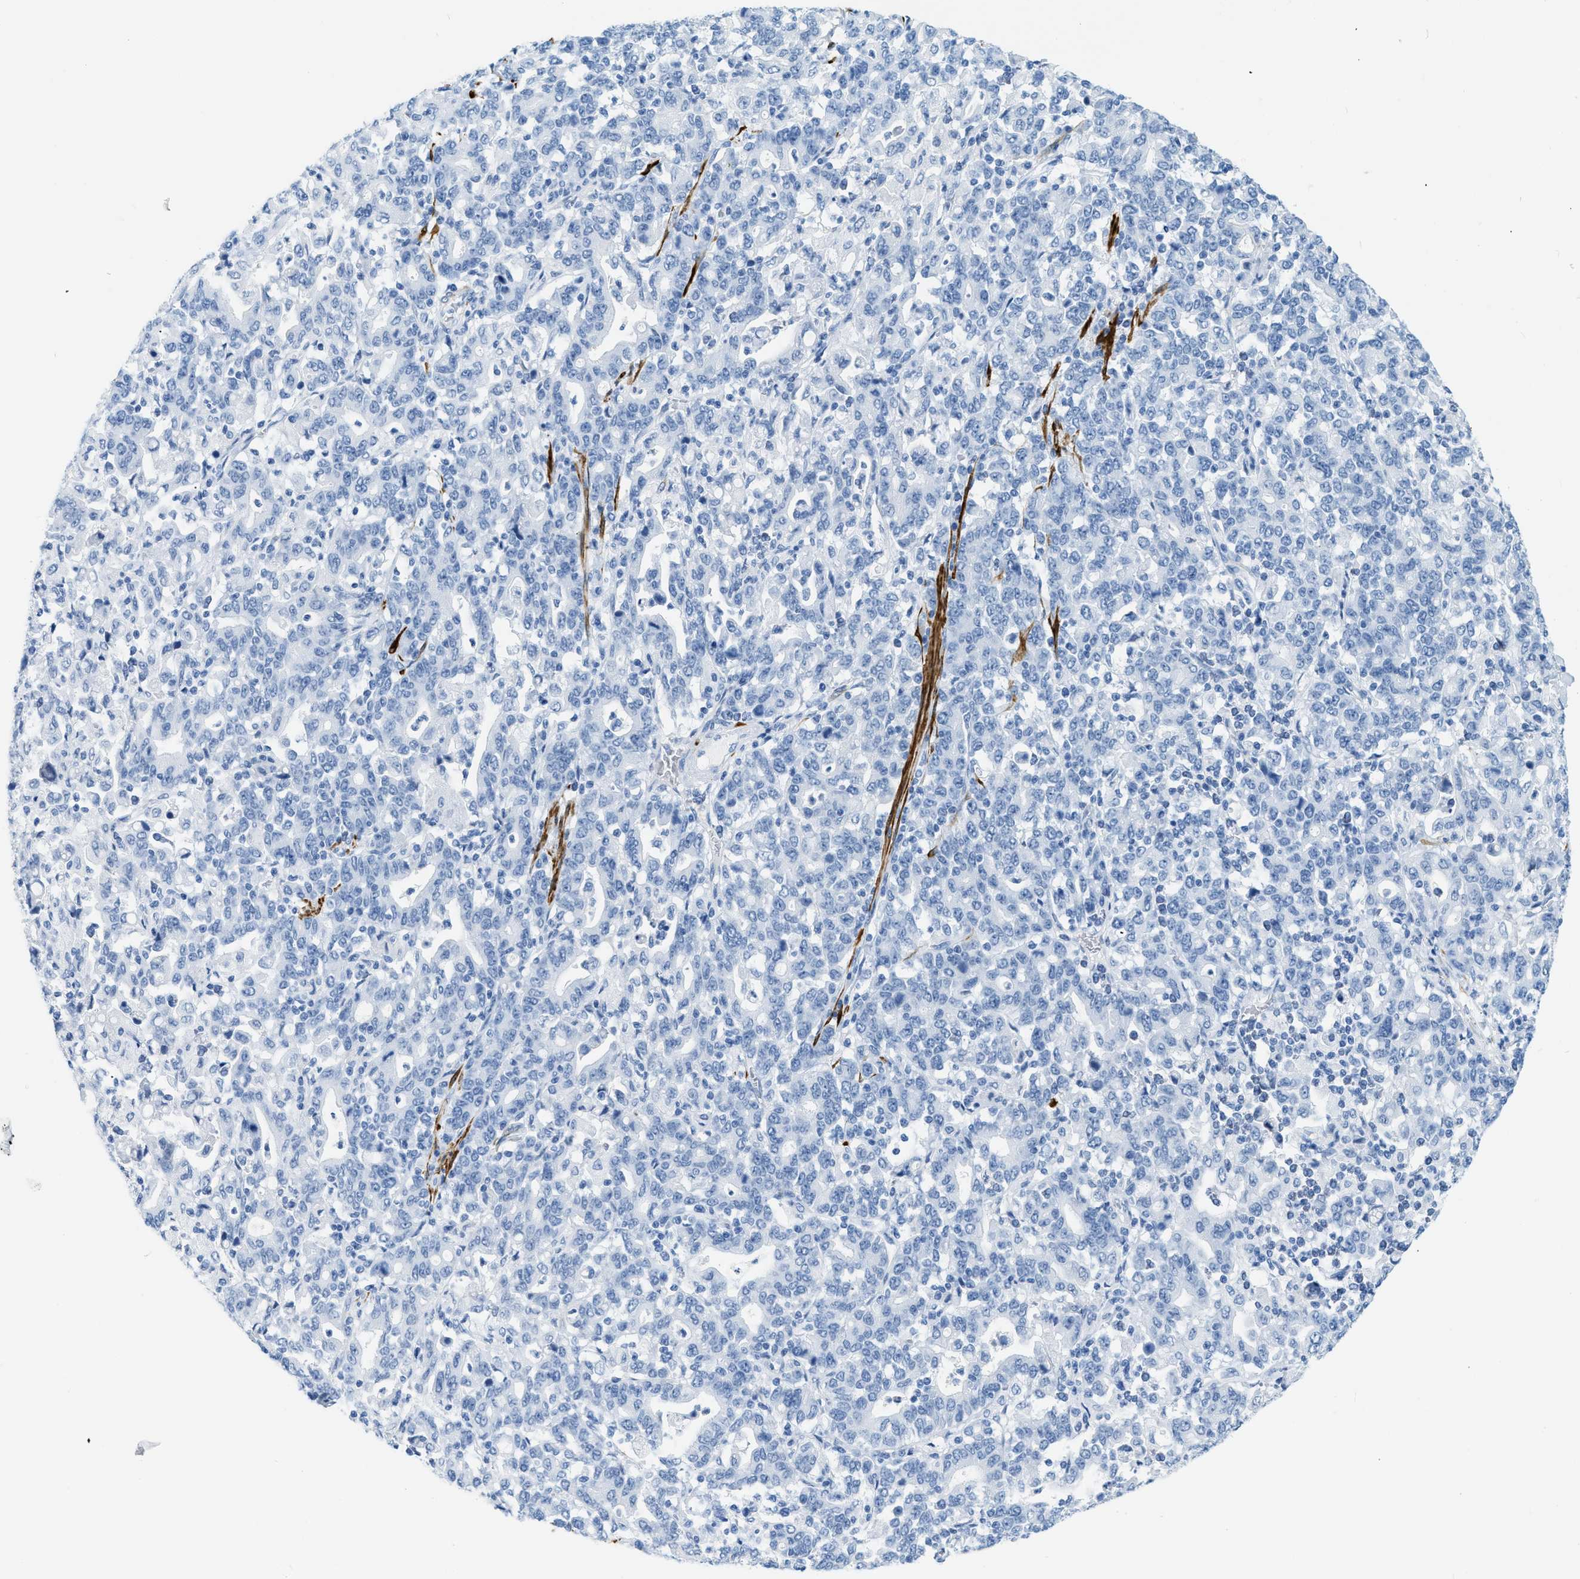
{"staining": {"intensity": "negative", "quantity": "none", "location": "none"}, "tissue": "stomach cancer", "cell_type": "Tumor cells", "image_type": "cancer", "snomed": [{"axis": "morphology", "description": "Adenocarcinoma, NOS"}, {"axis": "topography", "description": "Stomach, upper"}], "caption": "An immunohistochemistry image of stomach cancer is shown. There is no staining in tumor cells of stomach cancer.", "gene": "DES", "patient": {"sex": "male", "age": 69}}